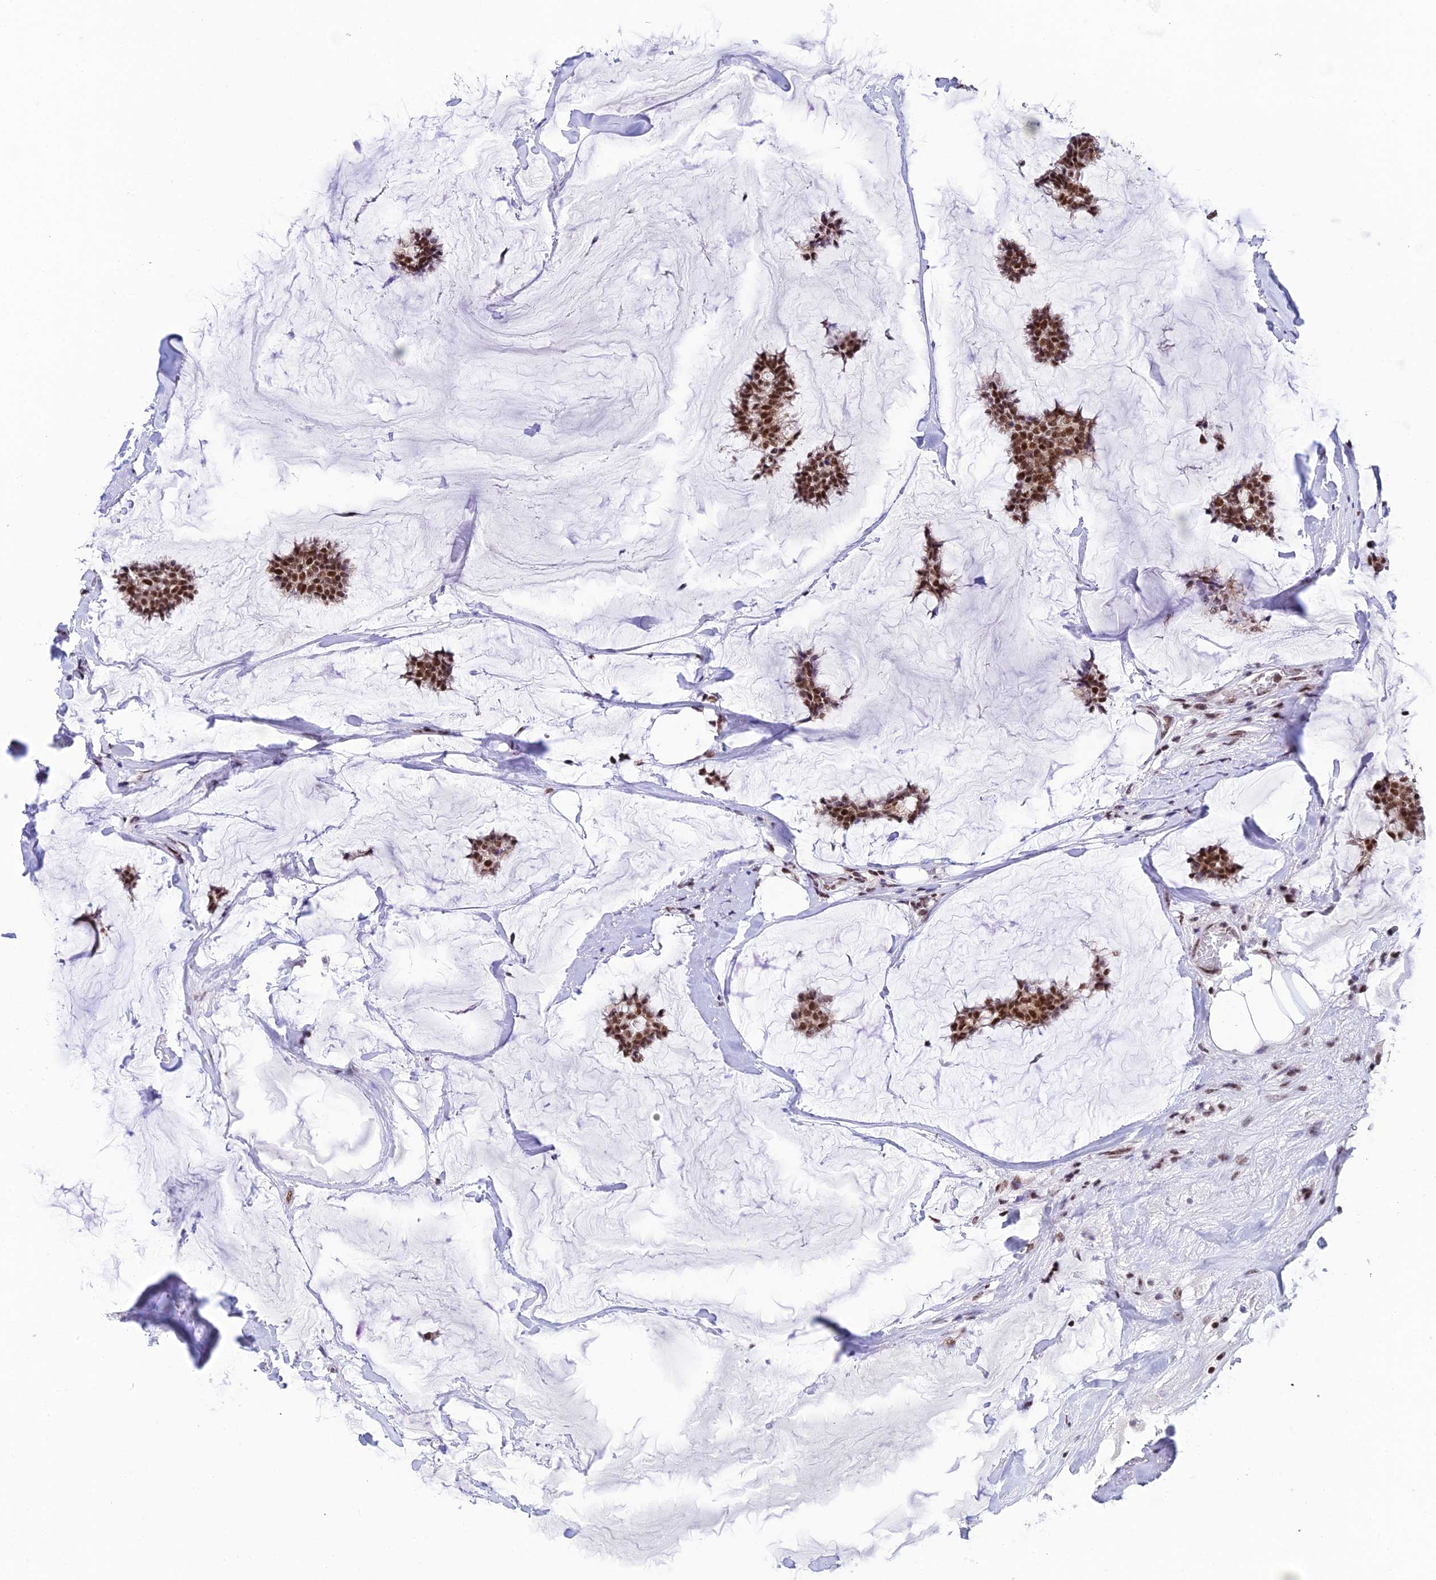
{"staining": {"intensity": "strong", "quantity": ">75%", "location": "nuclear"}, "tissue": "breast cancer", "cell_type": "Tumor cells", "image_type": "cancer", "snomed": [{"axis": "morphology", "description": "Duct carcinoma"}, {"axis": "topography", "description": "Breast"}], "caption": "Breast cancer stained with a brown dye exhibits strong nuclear positive expression in approximately >75% of tumor cells.", "gene": "USP22", "patient": {"sex": "female", "age": 93}}